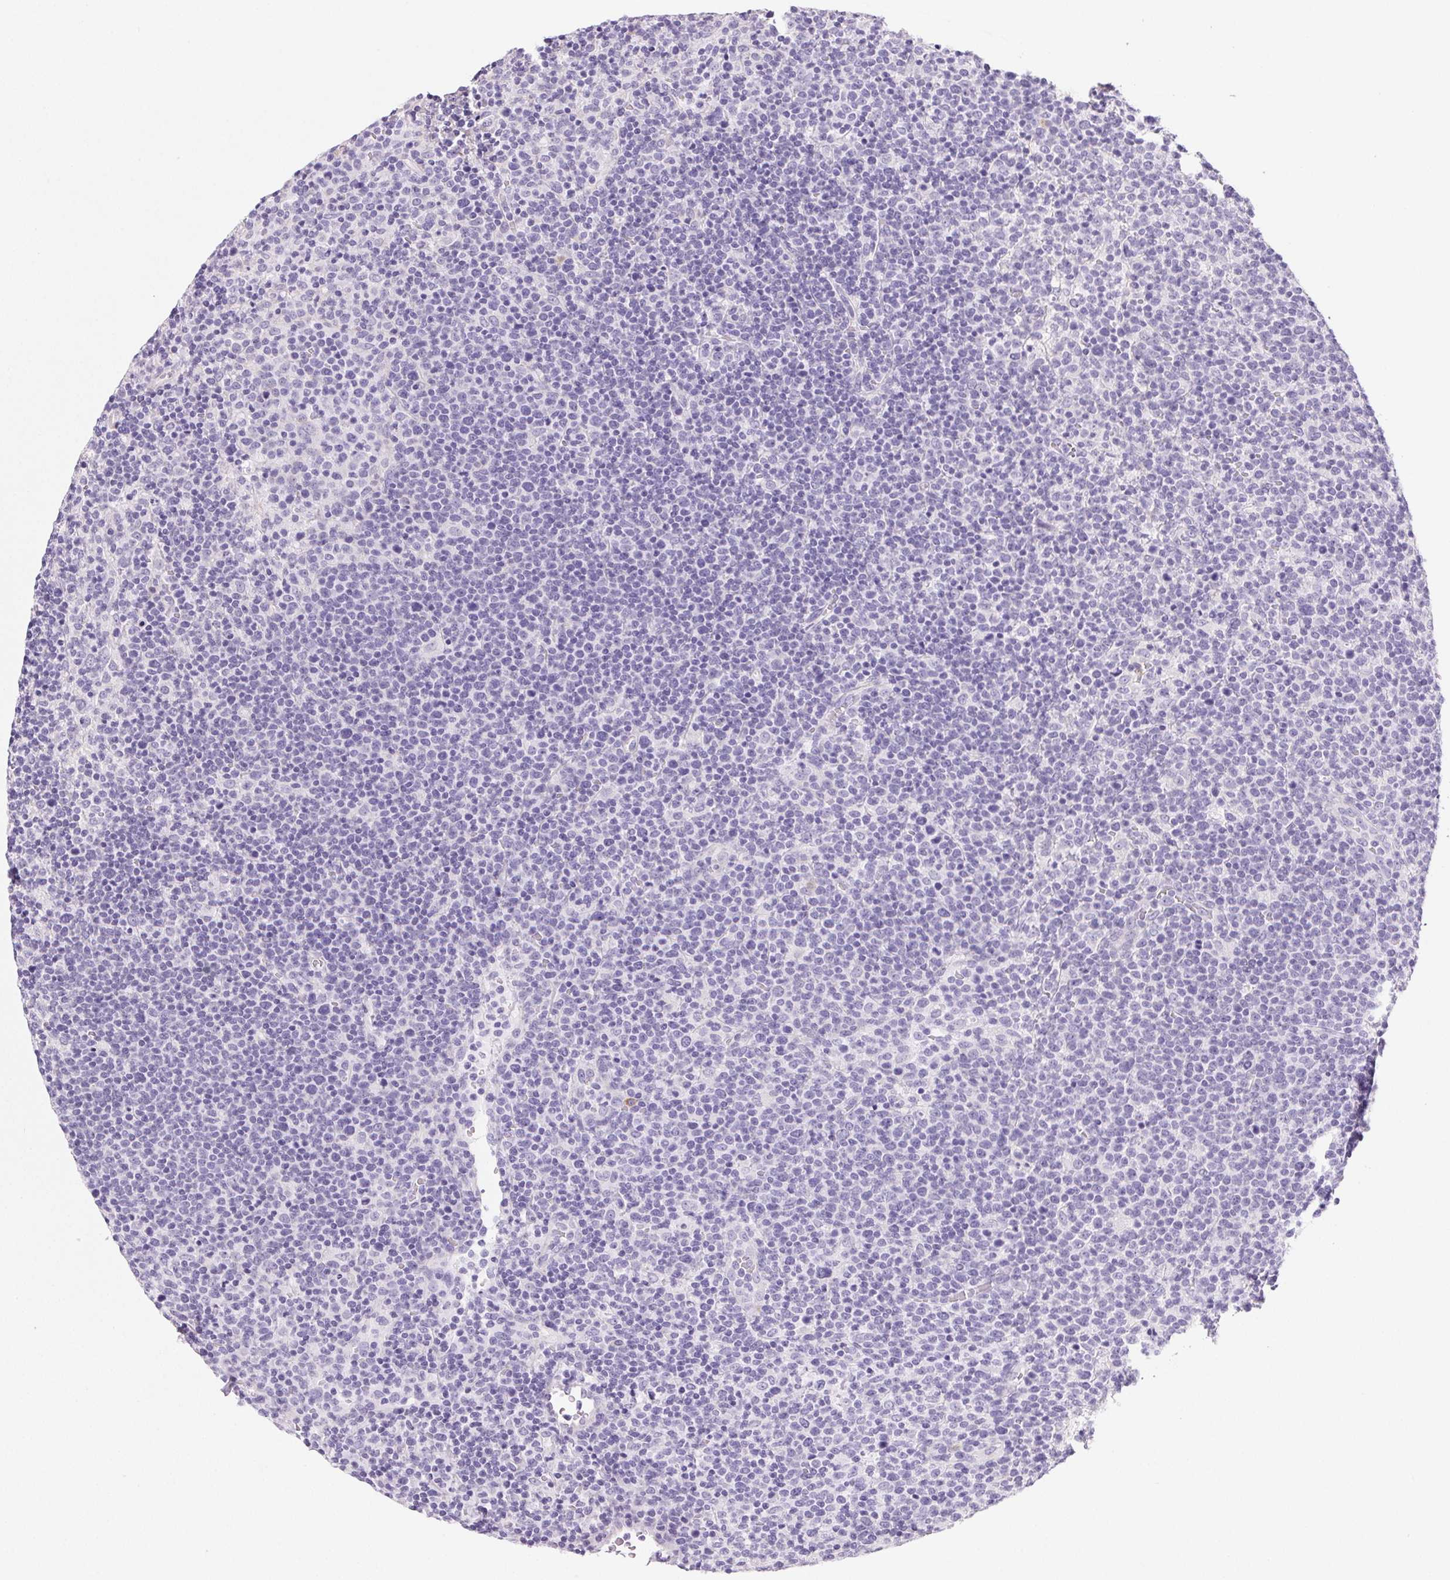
{"staining": {"intensity": "negative", "quantity": "none", "location": "none"}, "tissue": "lymphoma", "cell_type": "Tumor cells", "image_type": "cancer", "snomed": [{"axis": "morphology", "description": "Malignant lymphoma, non-Hodgkin's type, High grade"}, {"axis": "topography", "description": "Lymph node"}], "caption": "This is an IHC histopathology image of lymphoma. There is no expression in tumor cells.", "gene": "PRSS3", "patient": {"sex": "male", "age": 61}}